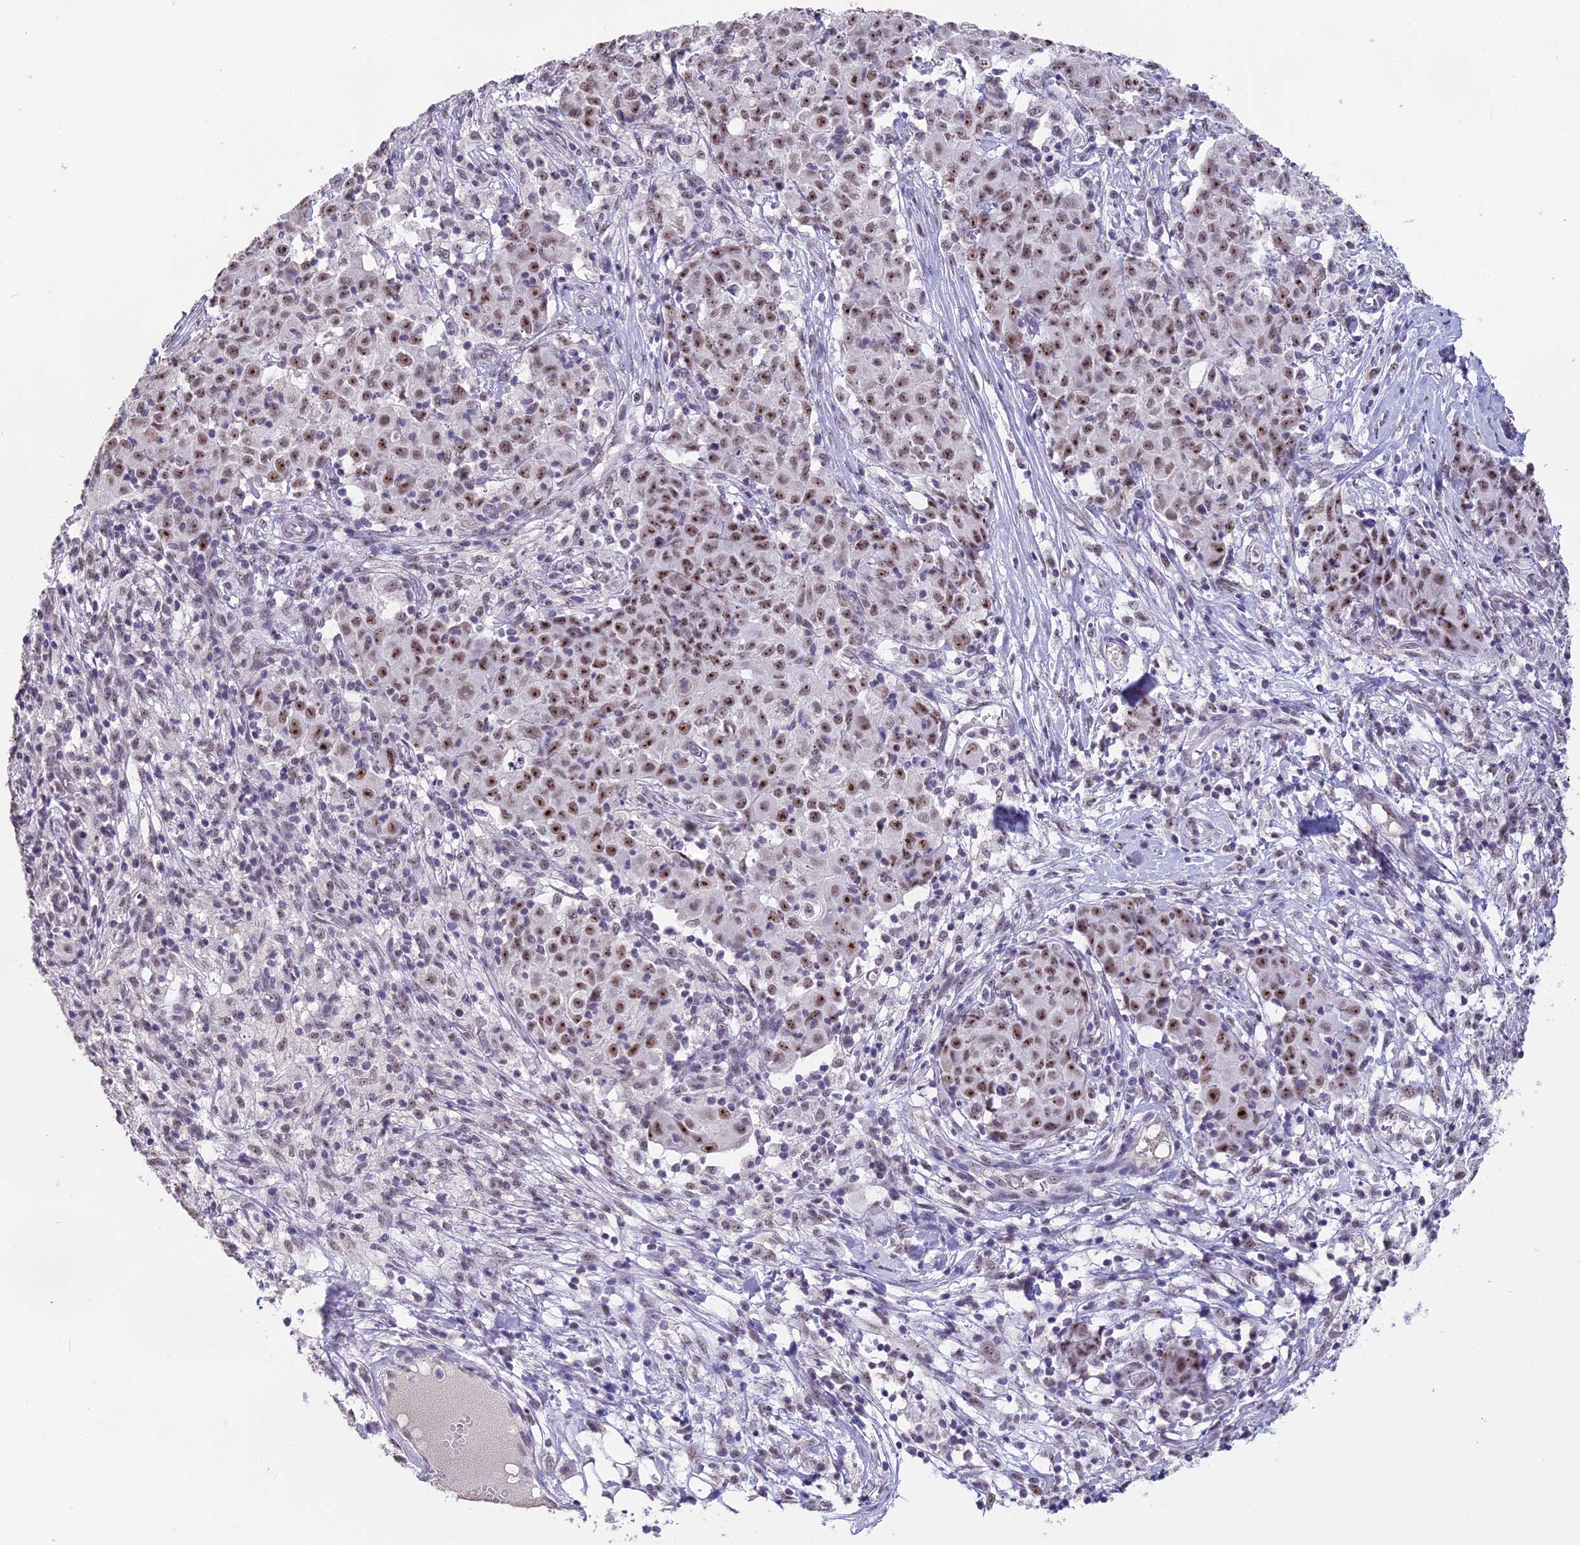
{"staining": {"intensity": "moderate", "quantity": ">75%", "location": "nuclear"}, "tissue": "ovarian cancer", "cell_type": "Tumor cells", "image_type": "cancer", "snomed": [{"axis": "morphology", "description": "Carcinoma, endometroid"}, {"axis": "topography", "description": "Ovary"}], "caption": "The photomicrograph reveals a brown stain indicating the presence of a protein in the nuclear of tumor cells in endometroid carcinoma (ovarian).", "gene": "SETD2", "patient": {"sex": "female", "age": 42}}